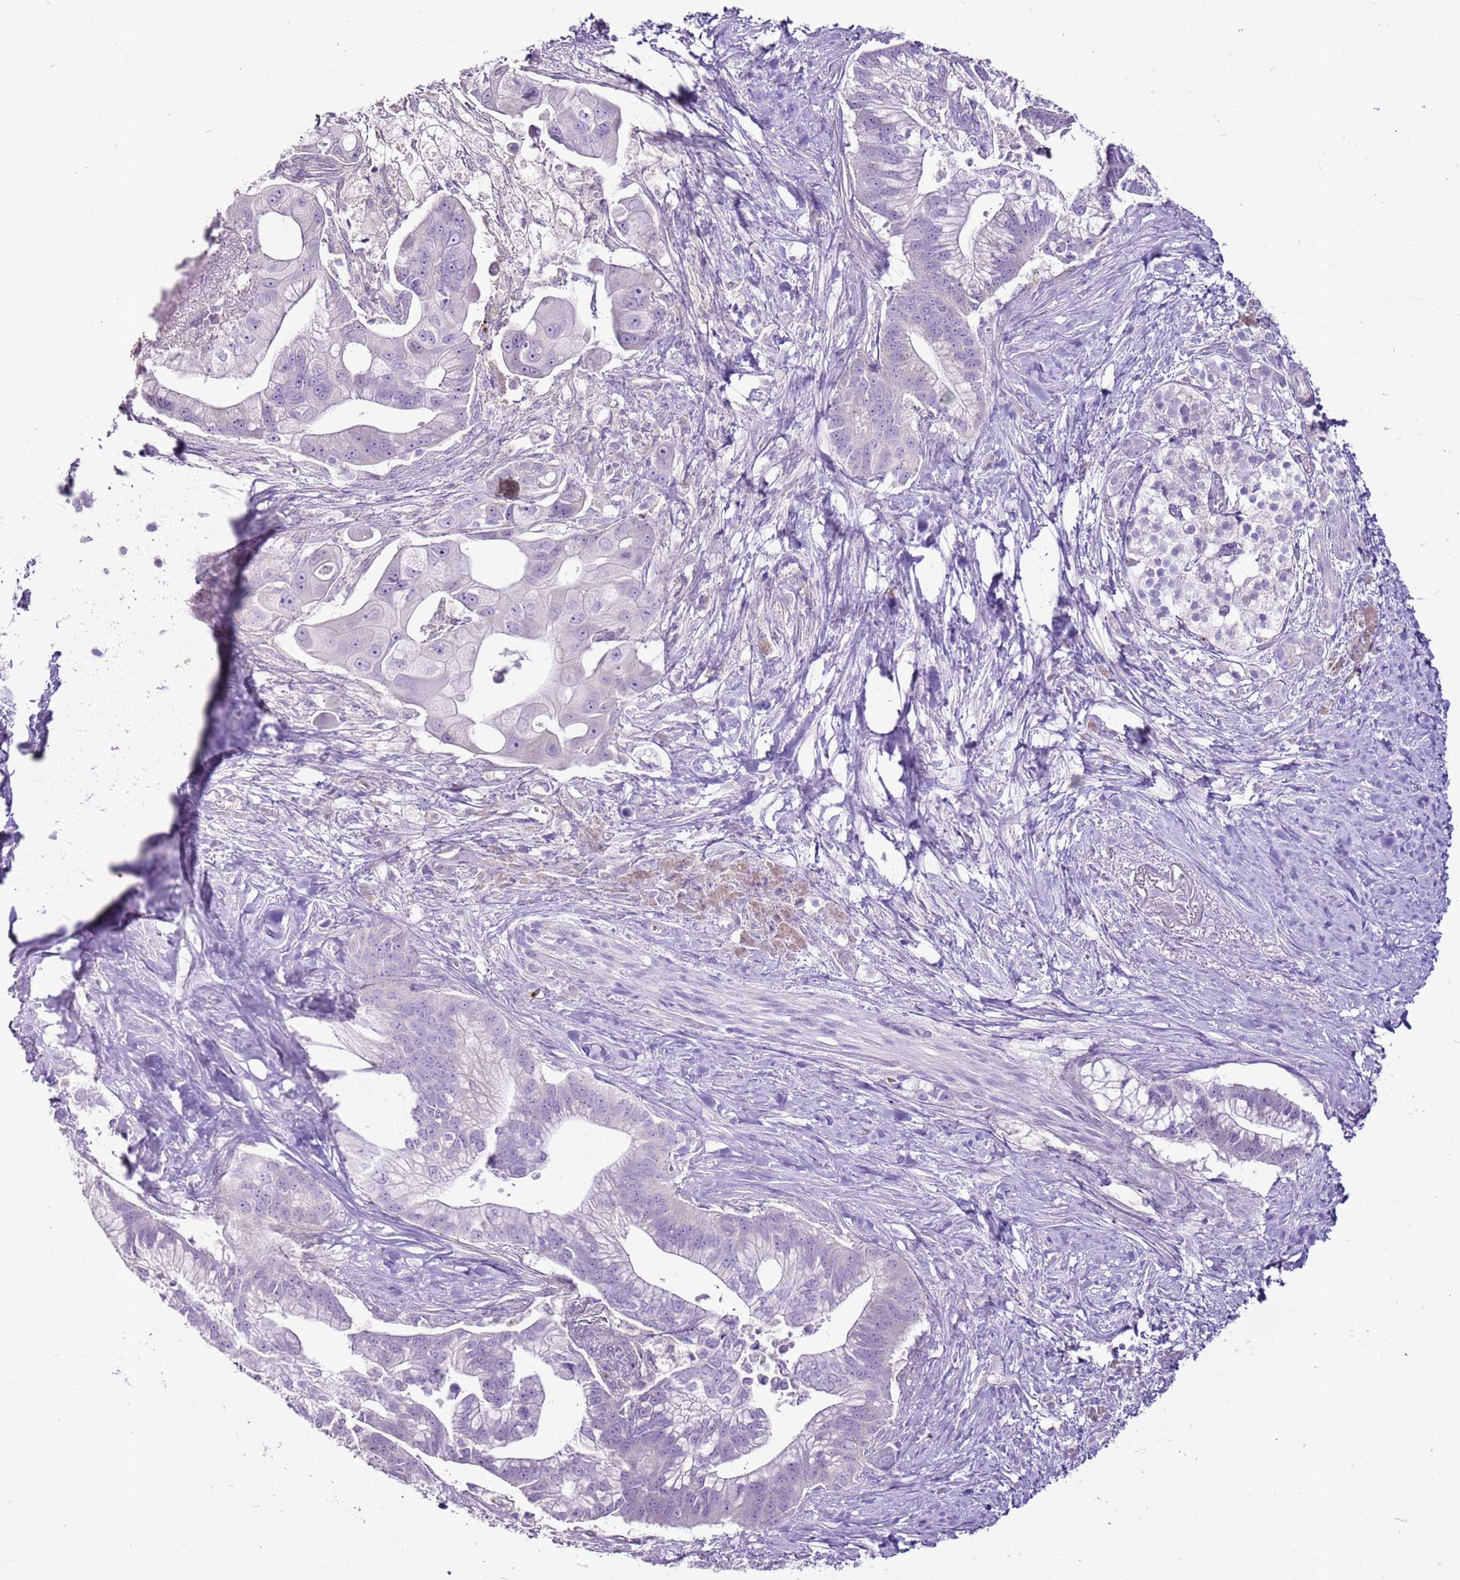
{"staining": {"intensity": "negative", "quantity": "none", "location": "none"}, "tissue": "pancreatic cancer", "cell_type": "Tumor cells", "image_type": "cancer", "snomed": [{"axis": "morphology", "description": "Adenocarcinoma, NOS"}, {"axis": "topography", "description": "Pancreas"}], "caption": "A high-resolution photomicrograph shows immunohistochemistry (IHC) staining of adenocarcinoma (pancreatic), which displays no significant expression in tumor cells. (DAB immunohistochemistry, high magnification).", "gene": "CHAC2", "patient": {"sex": "male", "age": 68}}